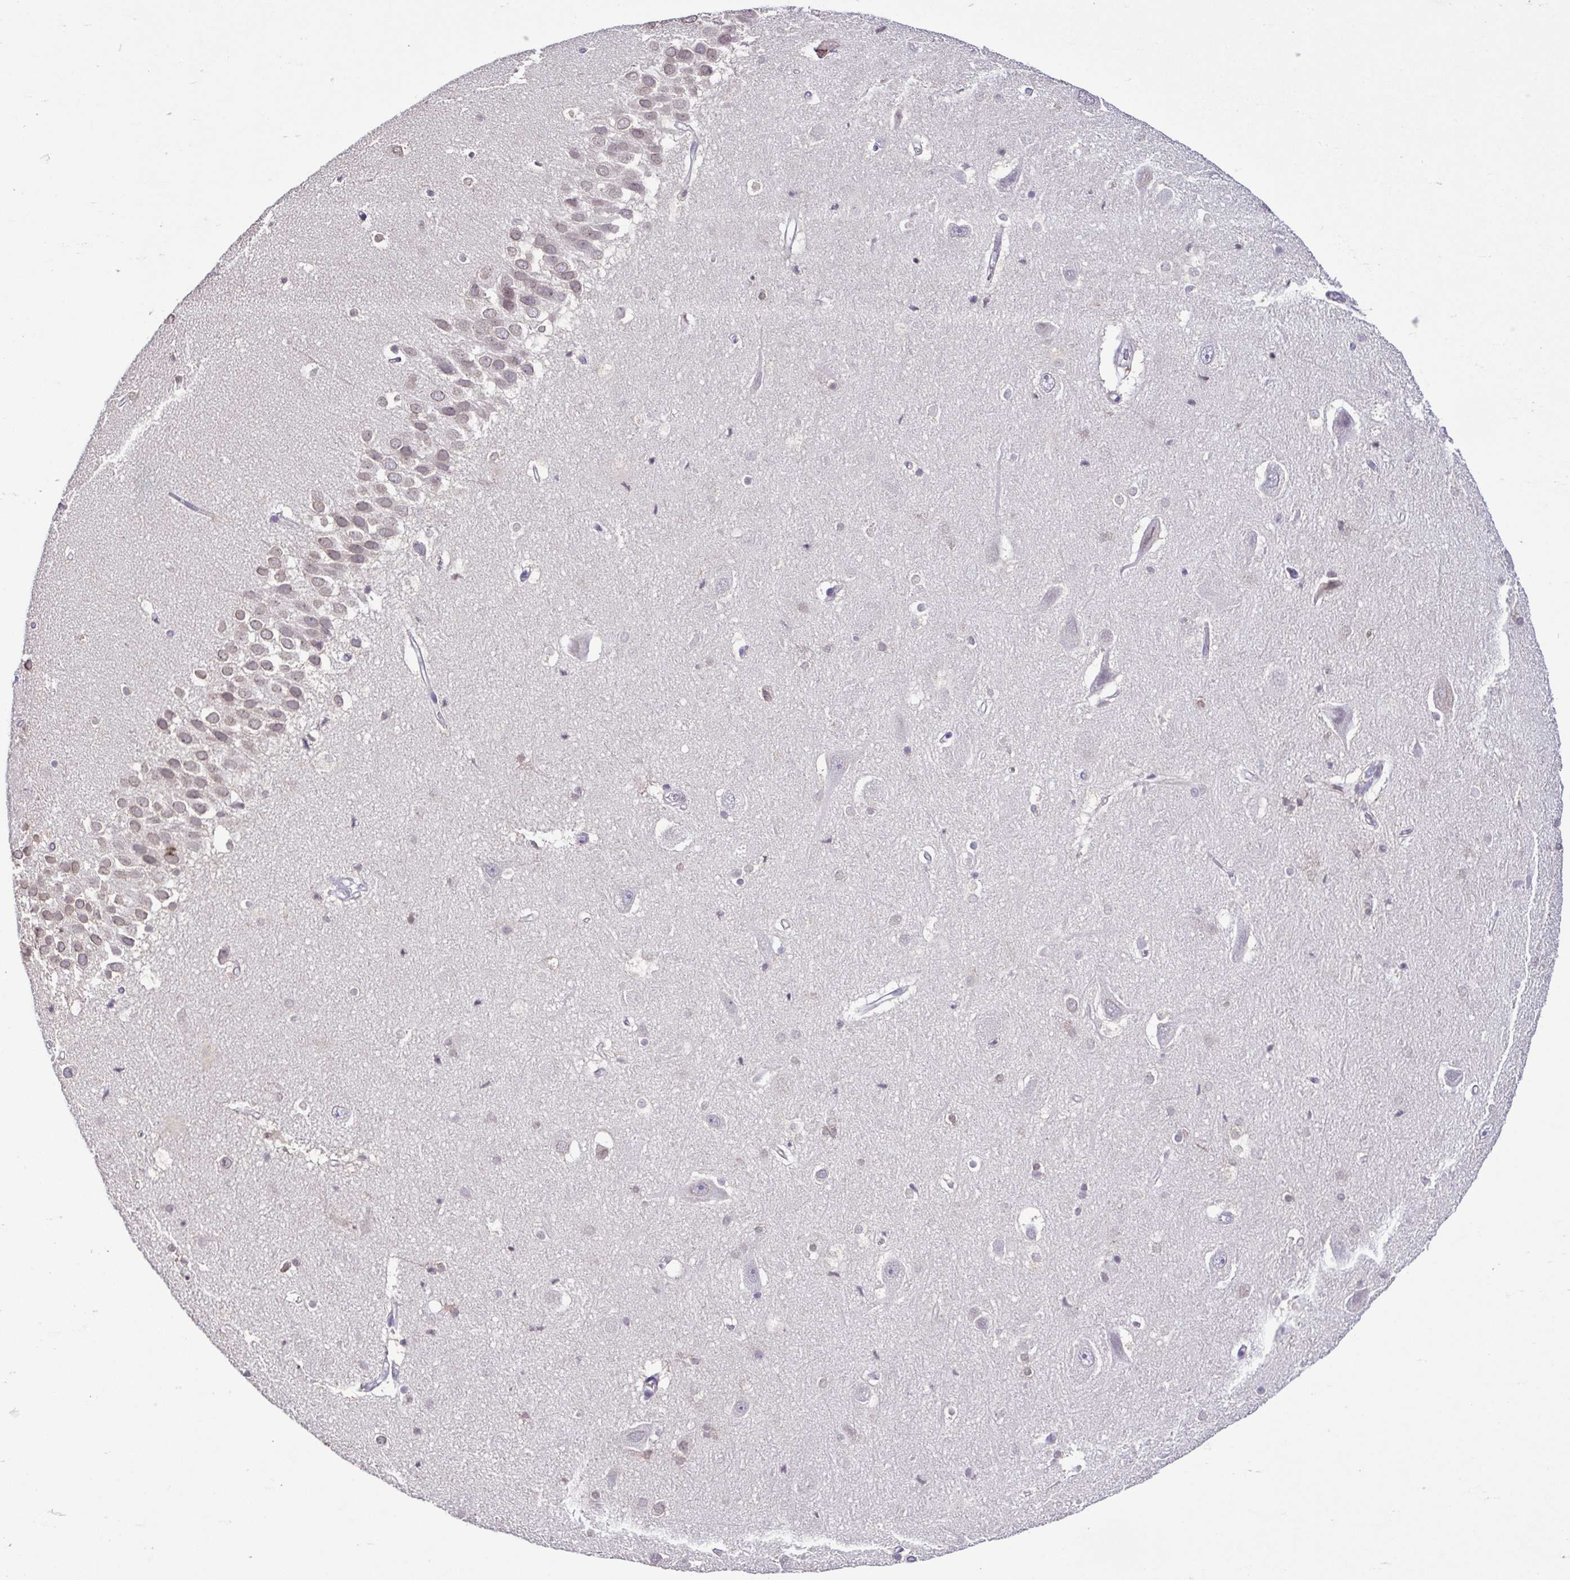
{"staining": {"intensity": "moderate", "quantity": "<25%", "location": "nuclear"}, "tissue": "hippocampus", "cell_type": "Glial cells", "image_type": "normal", "snomed": [{"axis": "morphology", "description": "Normal tissue, NOS"}, {"axis": "topography", "description": "Hippocampus"}], "caption": "Human hippocampus stained with a brown dye reveals moderate nuclear positive staining in about <25% of glial cells.", "gene": "ACTRT3", "patient": {"sex": "male", "age": 26}}